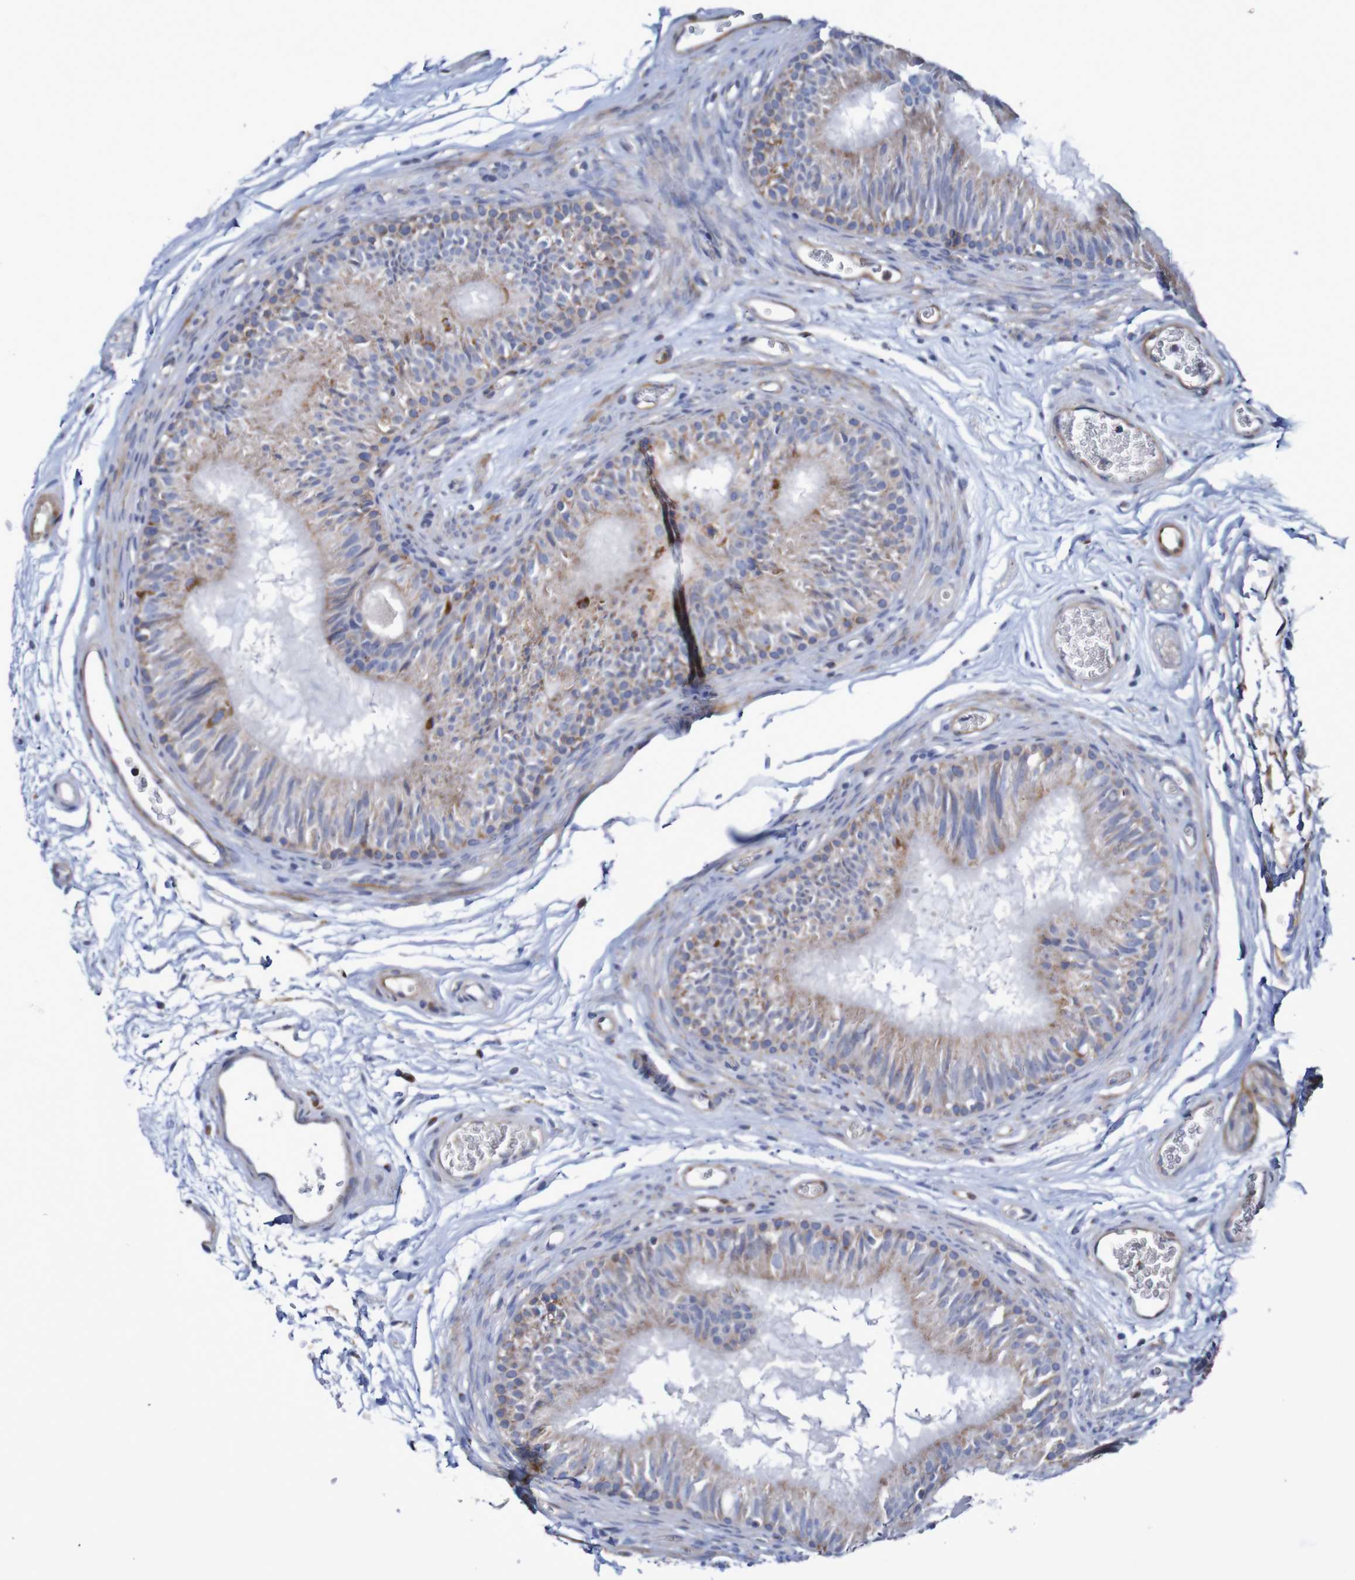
{"staining": {"intensity": "moderate", "quantity": ">75%", "location": "cytoplasmic/membranous"}, "tissue": "epididymis", "cell_type": "Glandular cells", "image_type": "normal", "snomed": [{"axis": "morphology", "description": "Normal tissue, NOS"}, {"axis": "topography", "description": "Epididymis"}], "caption": "This is a micrograph of immunohistochemistry staining of benign epididymis, which shows moderate positivity in the cytoplasmic/membranous of glandular cells.", "gene": "MMEL1", "patient": {"sex": "male", "age": 36}}